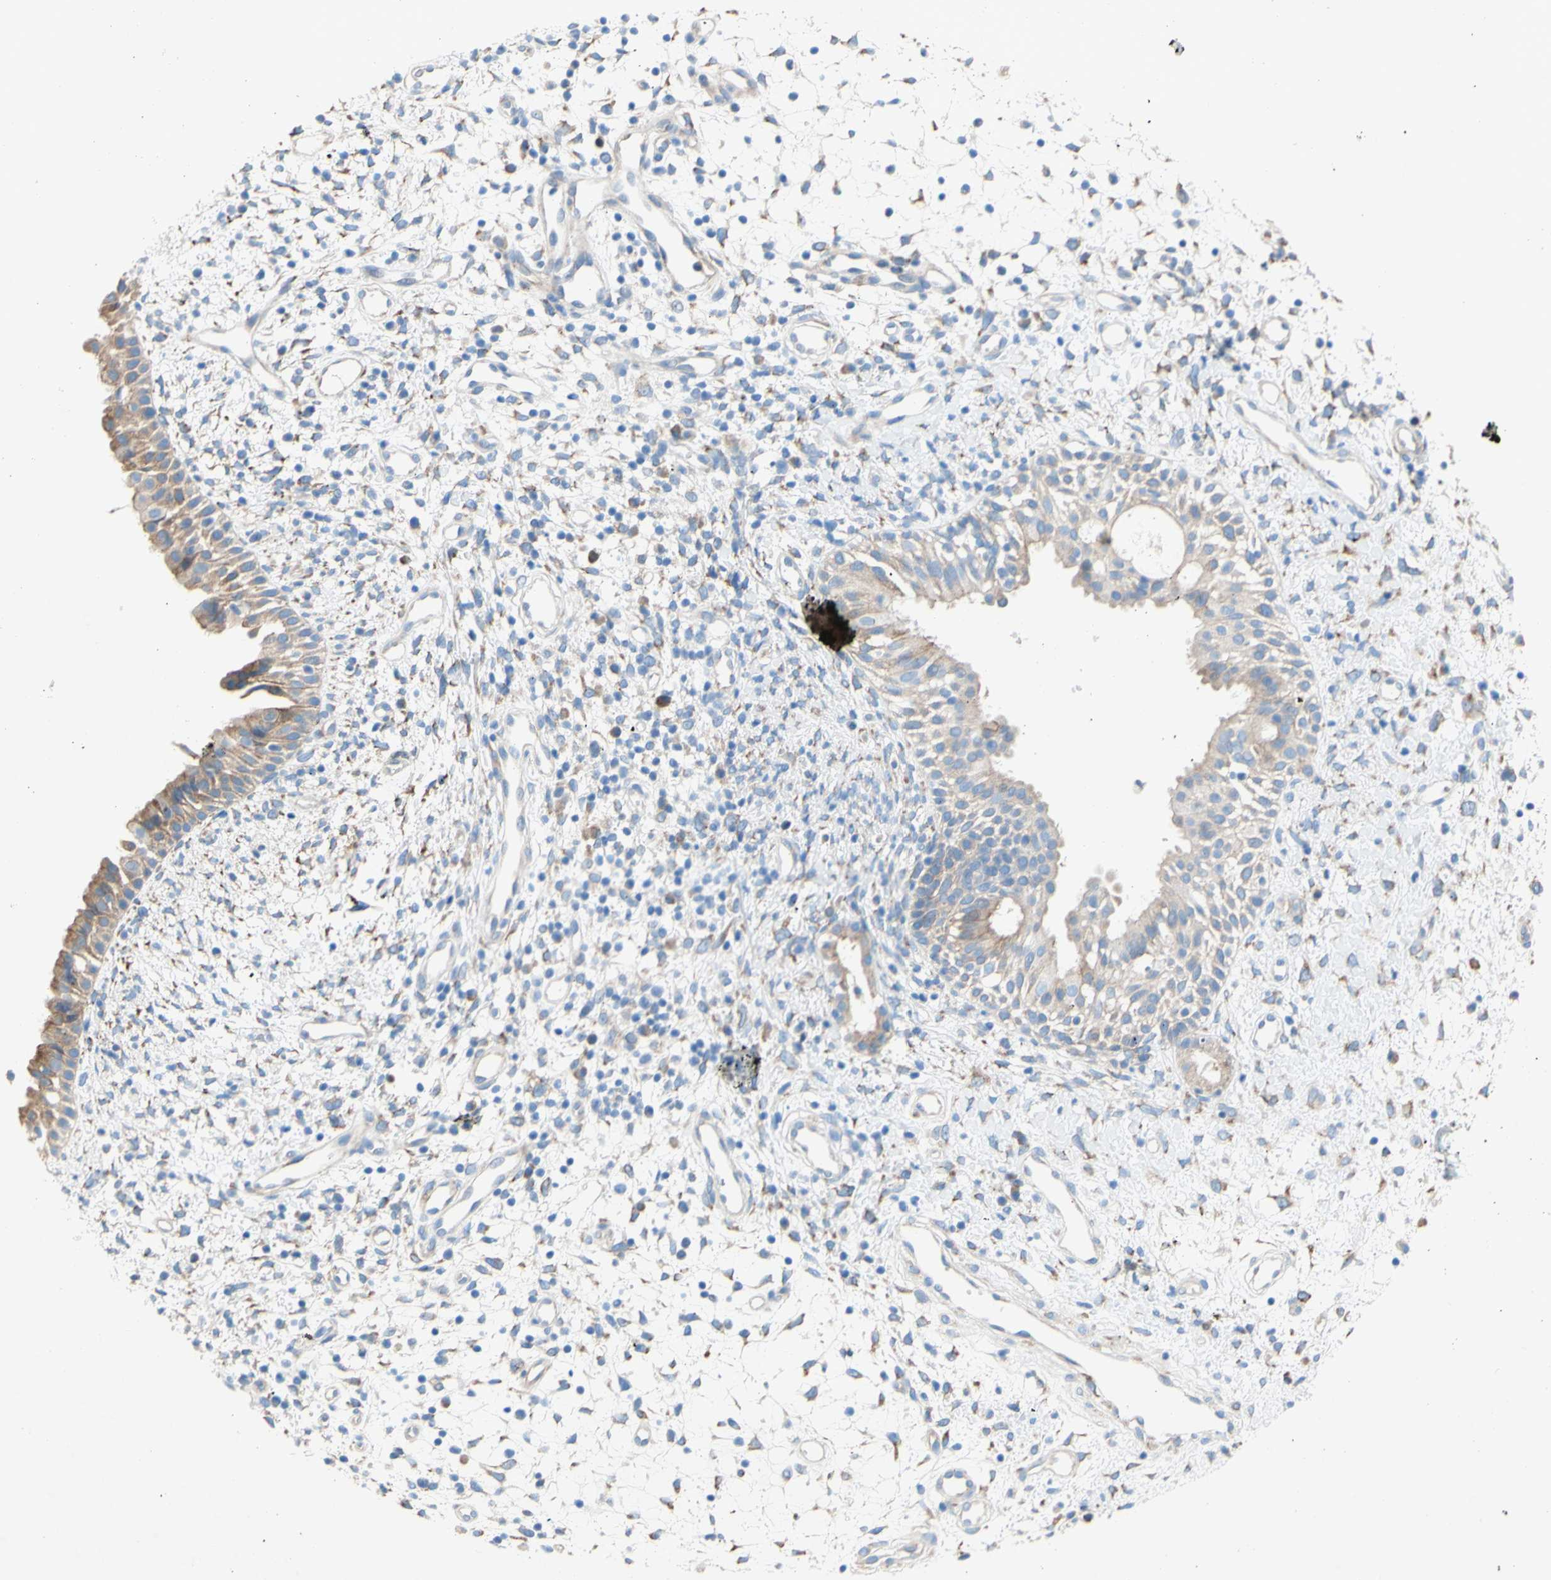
{"staining": {"intensity": "moderate", "quantity": "25%-75%", "location": "cytoplasmic/membranous,nuclear"}, "tissue": "nasopharynx", "cell_type": "Respiratory epithelial cells", "image_type": "normal", "snomed": [{"axis": "morphology", "description": "Normal tissue, NOS"}, {"axis": "topography", "description": "Nasopharynx"}], "caption": "Immunohistochemical staining of benign nasopharynx reveals 25%-75% levels of moderate cytoplasmic/membranous,nuclear protein staining in approximately 25%-75% of respiratory epithelial cells. The staining was performed using DAB (3,3'-diaminobenzidine) to visualize the protein expression in brown, while the nuclei were stained in blue with hematoxylin (Magnification: 20x).", "gene": "TMIGD2", "patient": {"sex": "male", "age": 22}}